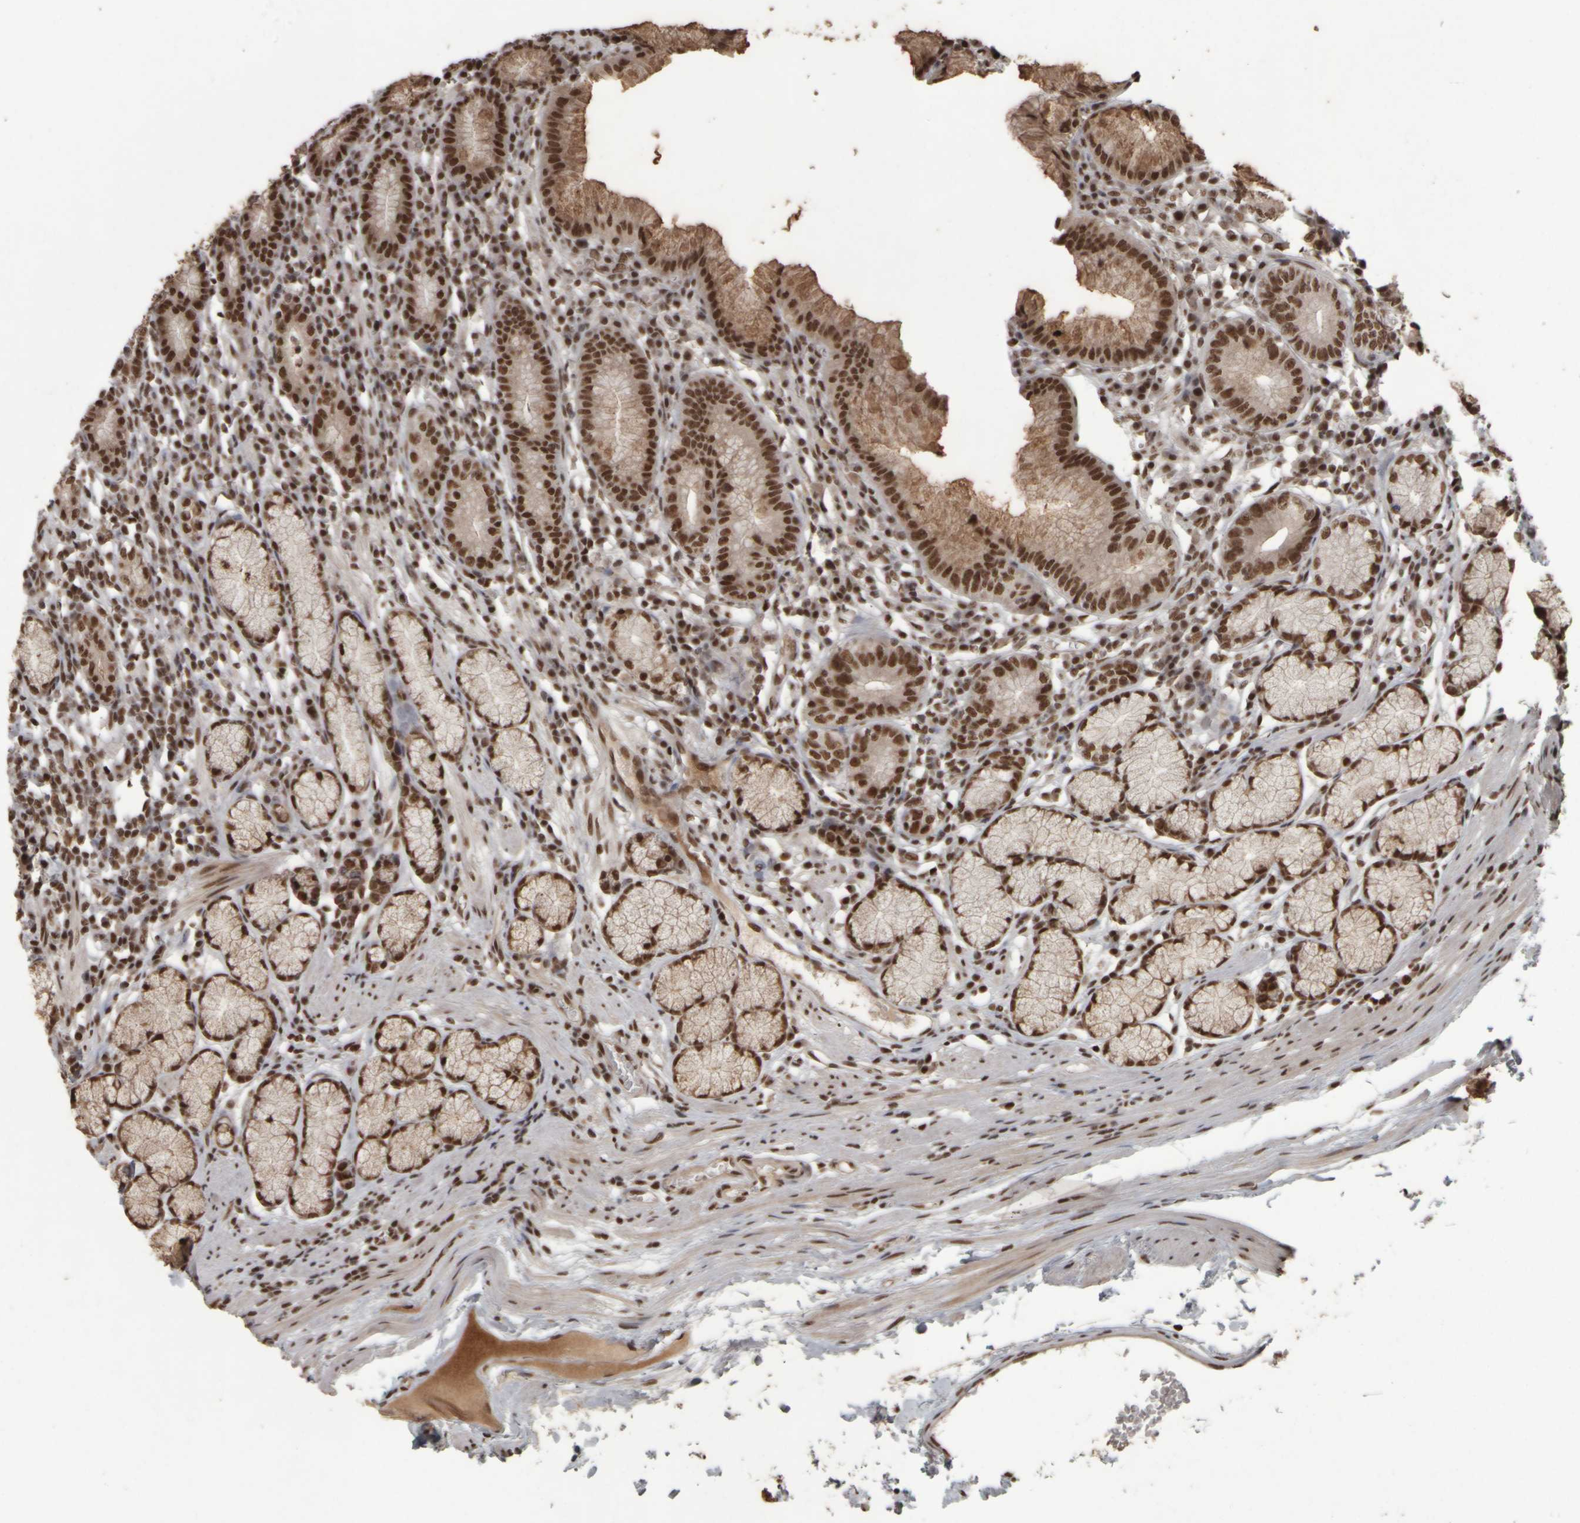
{"staining": {"intensity": "strong", "quantity": ">75%", "location": "cytoplasmic/membranous,nuclear"}, "tissue": "stomach", "cell_type": "Glandular cells", "image_type": "normal", "snomed": [{"axis": "morphology", "description": "Normal tissue, NOS"}, {"axis": "topography", "description": "Stomach"}], "caption": "Protein staining of benign stomach displays strong cytoplasmic/membranous,nuclear positivity in about >75% of glandular cells.", "gene": "ZFHX4", "patient": {"sex": "male", "age": 55}}